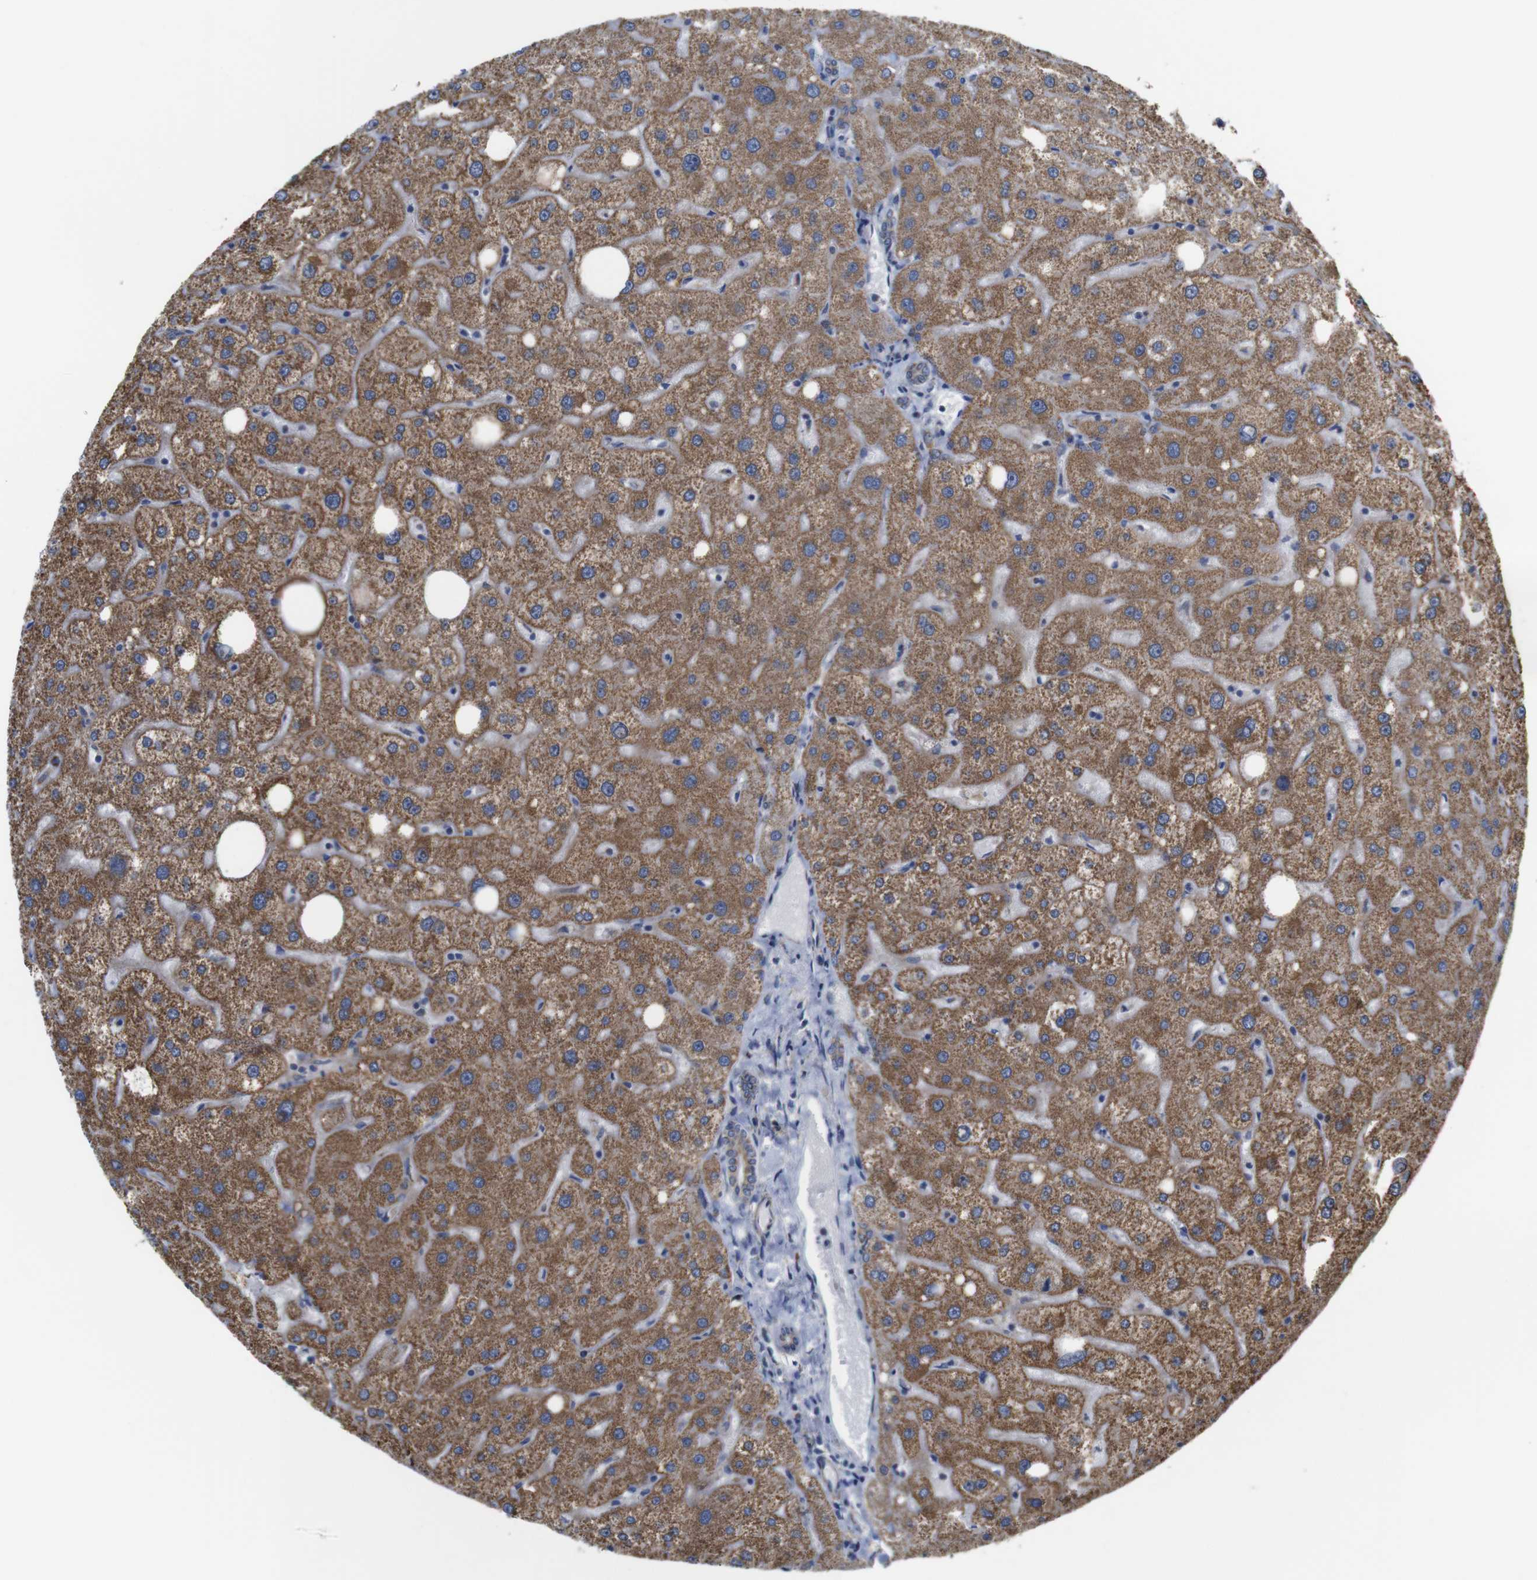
{"staining": {"intensity": "weak", "quantity": ">75%", "location": "cytoplasmic/membranous"}, "tissue": "liver", "cell_type": "Cholangiocytes", "image_type": "normal", "snomed": [{"axis": "morphology", "description": "Normal tissue, NOS"}, {"axis": "topography", "description": "Liver"}], "caption": "This is an image of immunohistochemistry (IHC) staining of normal liver, which shows weak expression in the cytoplasmic/membranous of cholangiocytes.", "gene": "FAM171B", "patient": {"sex": "male", "age": 73}}